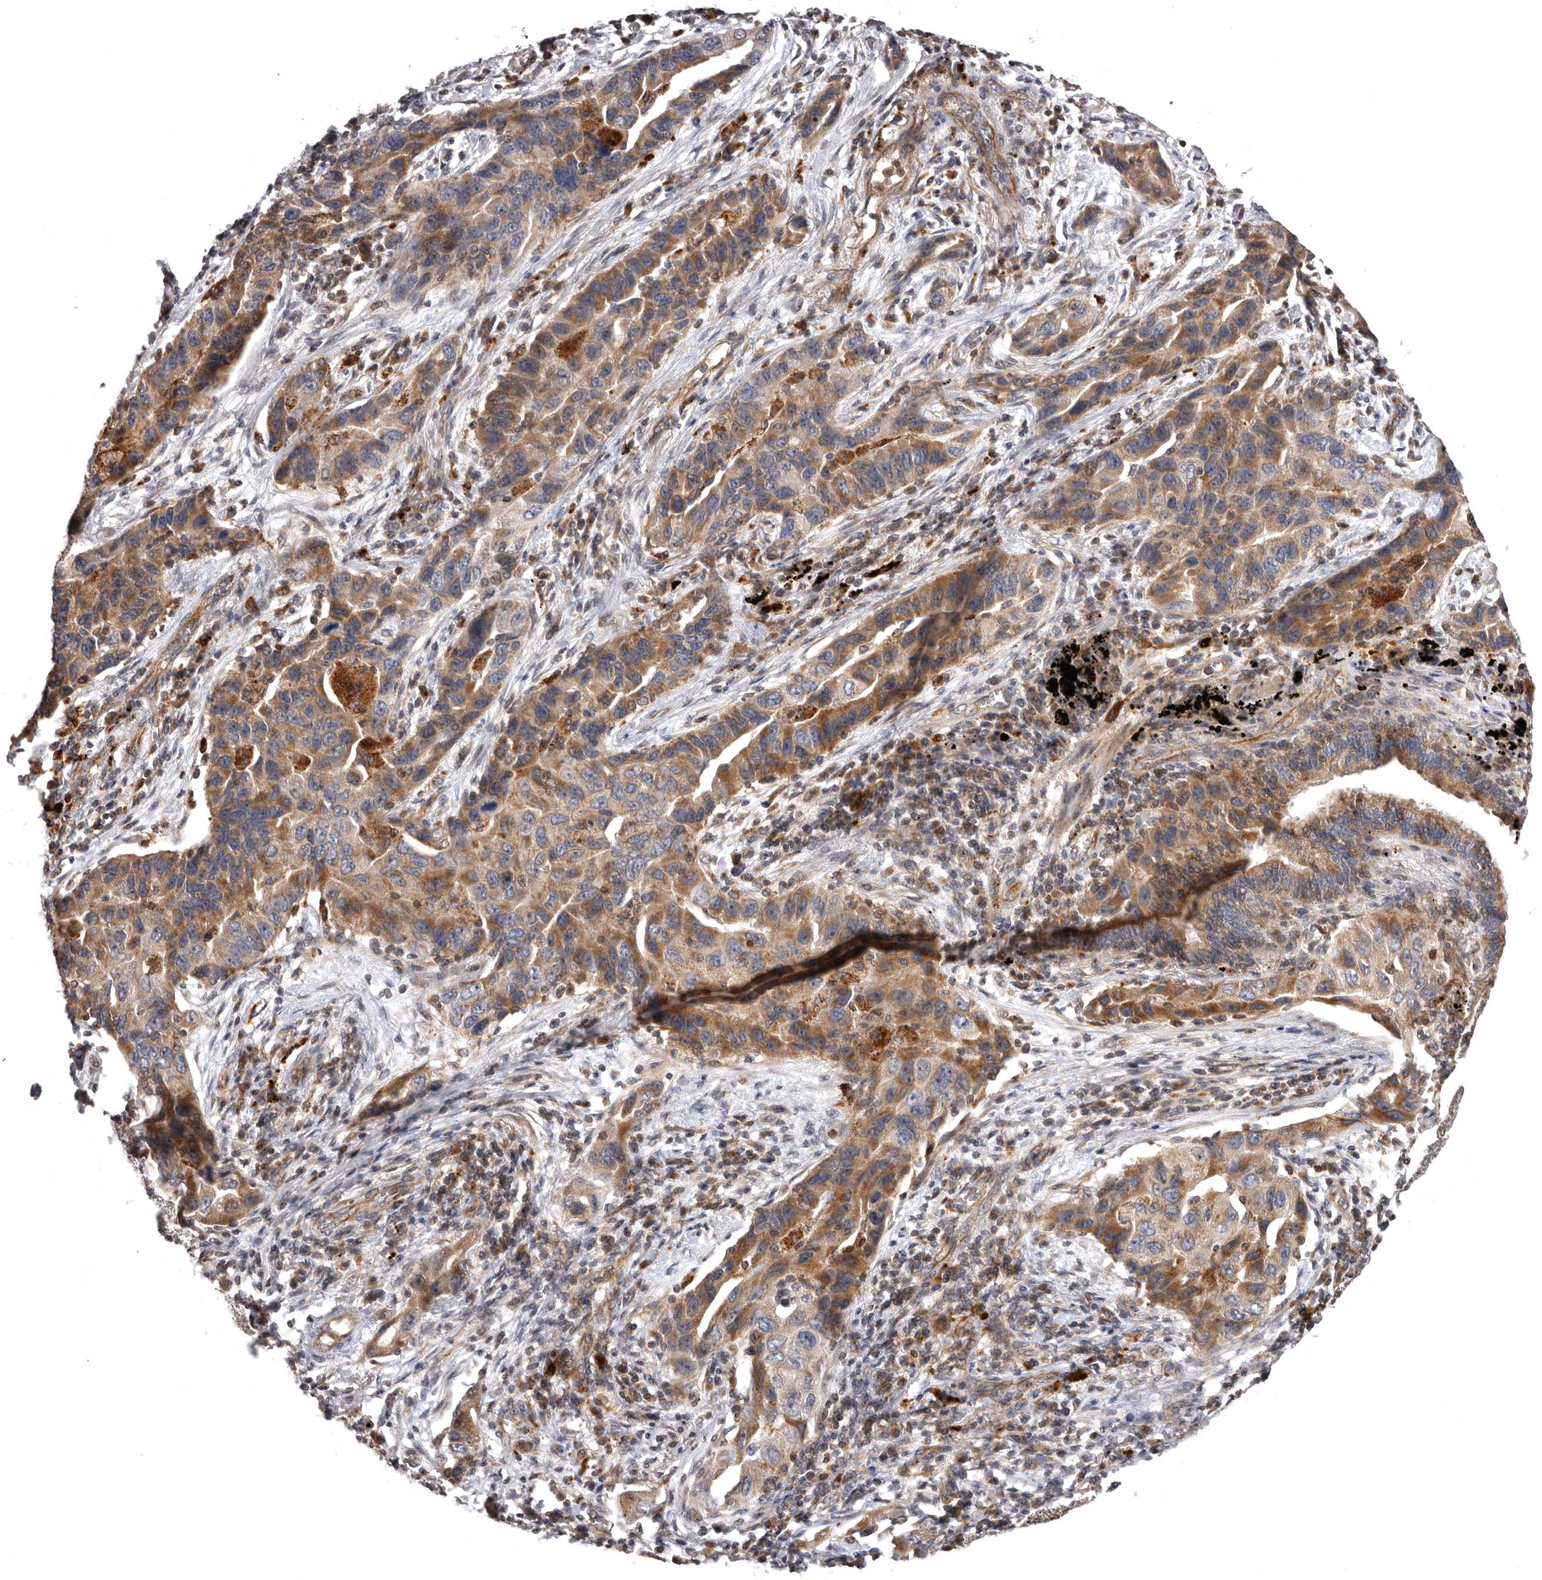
{"staining": {"intensity": "moderate", "quantity": ">75%", "location": "cytoplasmic/membranous"}, "tissue": "lung cancer", "cell_type": "Tumor cells", "image_type": "cancer", "snomed": [{"axis": "morphology", "description": "Adenocarcinoma, NOS"}, {"axis": "topography", "description": "Lung"}], "caption": "Lung adenocarcinoma stained with DAB IHC displays medium levels of moderate cytoplasmic/membranous positivity in approximately >75% of tumor cells.", "gene": "ADCY2", "patient": {"sex": "female", "age": 65}}